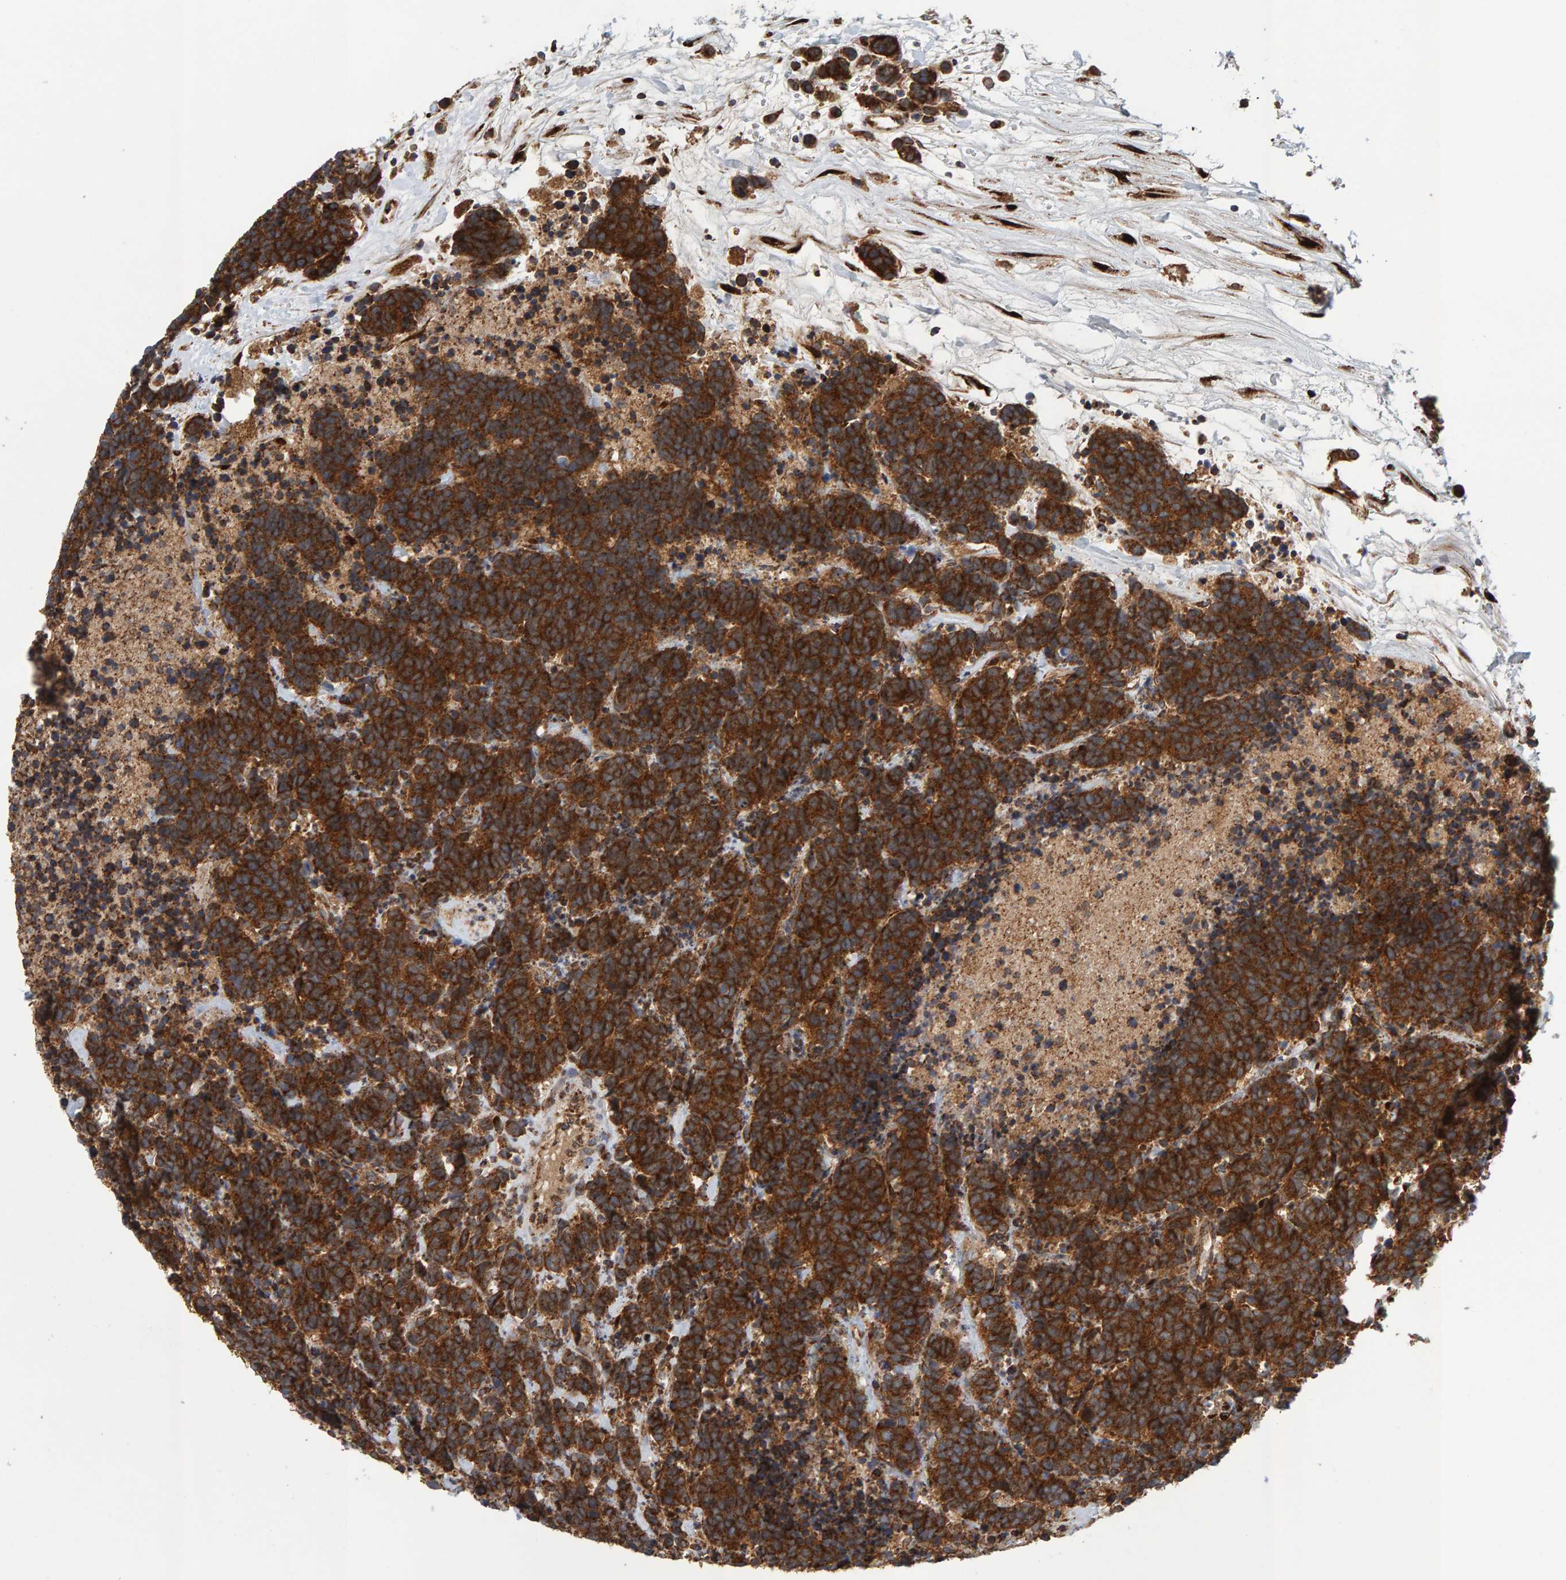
{"staining": {"intensity": "strong", "quantity": ">75%", "location": "cytoplasmic/membranous"}, "tissue": "carcinoid", "cell_type": "Tumor cells", "image_type": "cancer", "snomed": [{"axis": "morphology", "description": "Carcinoma, NOS"}, {"axis": "morphology", "description": "Carcinoid, malignant, NOS"}, {"axis": "topography", "description": "Urinary bladder"}], "caption": "Immunohistochemical staining of human carcinoid reveals high levels of strong cytoplasmic/membranous expression in approximately >75% of tumor cells. The protein is shown in brown color, while the nuclei are stained blue.", "gene": "BAIAP2", "patient": {"sex": "male", "age": 57}}